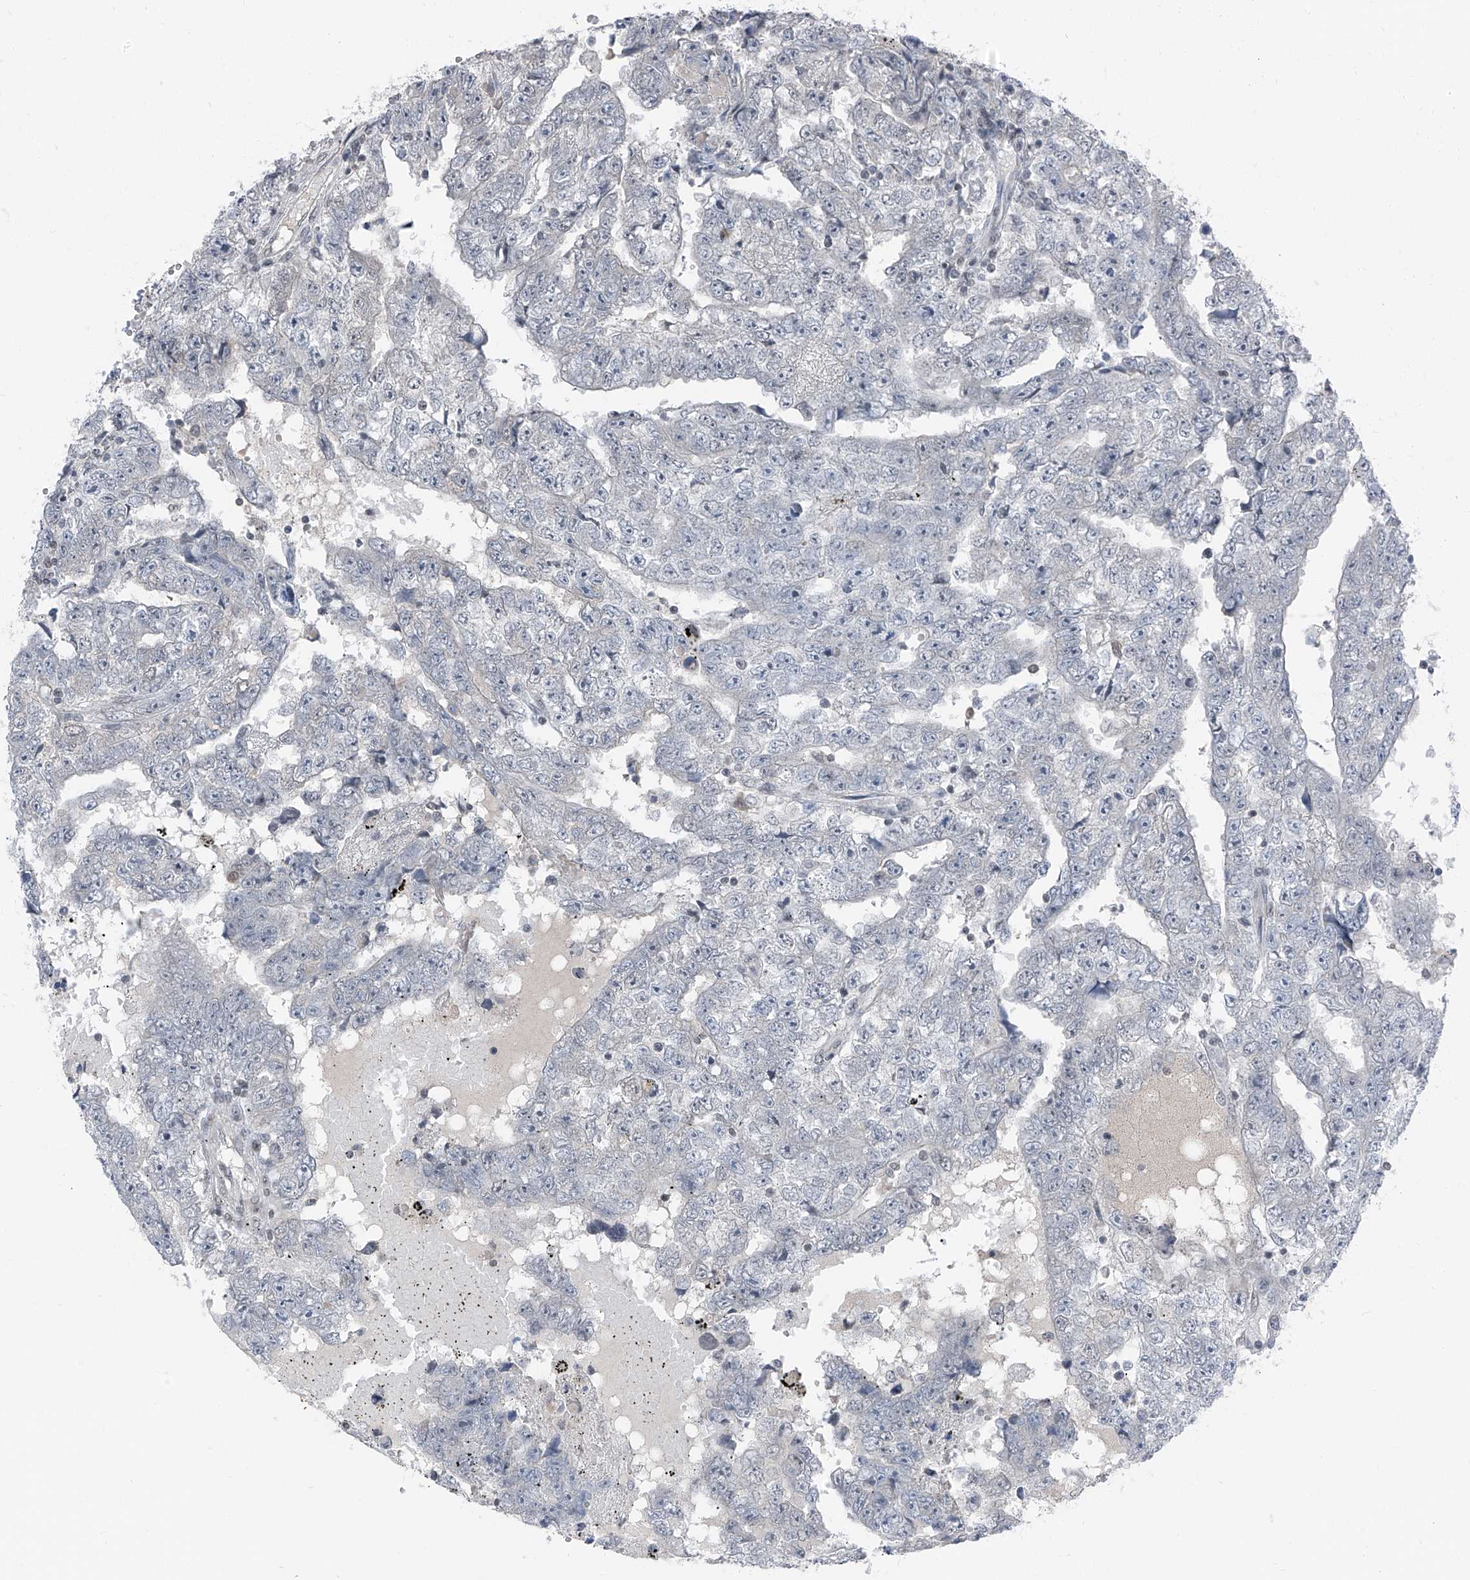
{"staining": {"intensity": "negative", "quantity": "none", "location": "none"}, "tissue": "testis cancer", "cell_type": "Tumor cells", "image_type": "cancer", "snomed": [{"axis": "morphology", "description": "Carcinoma, Embryonal, NOS"}, {"axis": "topography", "description": "Testis"}], "caption": "This is an IHC photomicrograph of human testis cancer (embryonal carcinoma). There is no staining in tumor cells.", "gene": "BMI1", "patient": {"sex": "male", "age": 25}}